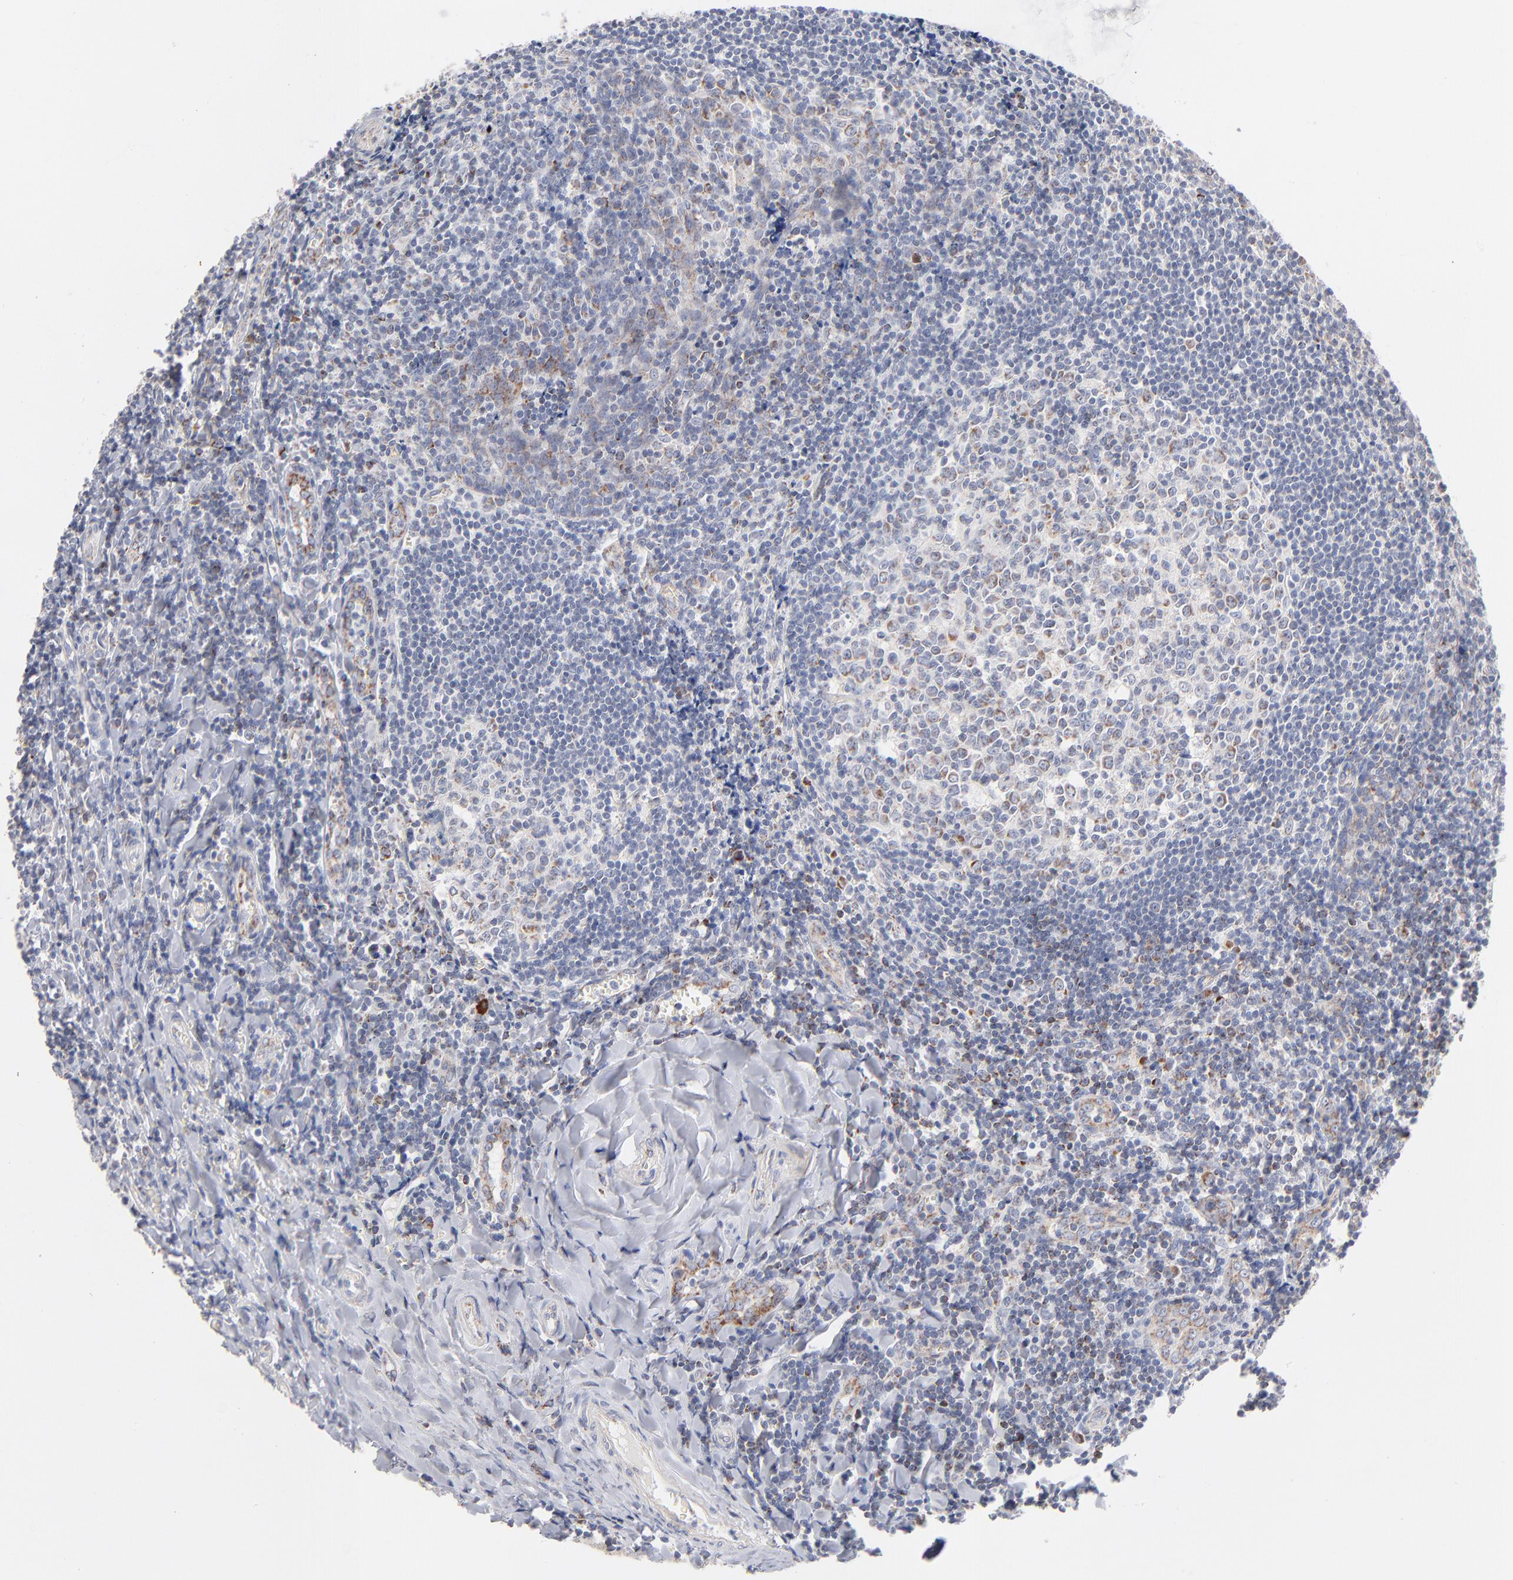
{"staining": {"intensity": "moderate", "quantity": "<25%", "location": "cytoplasmic/membranous"}, "tissue": "tonsil", "cell_type": "Germinal center cells", "image_type": "normal", "snomed": [{"axis": "morphology", "description": "Normal tissue, NOS"}, {"axis": "topography", "description": "Tonsil"}], "caption": "High-magnification brightfield microscopy of unremarkable tonsil stained with DAB (3,3'-diaminobenzidine) (brown) and counterstained with hematoxylin (blue). germinal center cells exhibit moderate cytoplasmic/membranous staining is present in about<25% of cells. (DAB (3,3'-diaminobenzidine) IHC, brown staining for protein, blue staining for nuclei).", "gene": "MRPL58", "patient": {"sex": "male", "age": 20}}